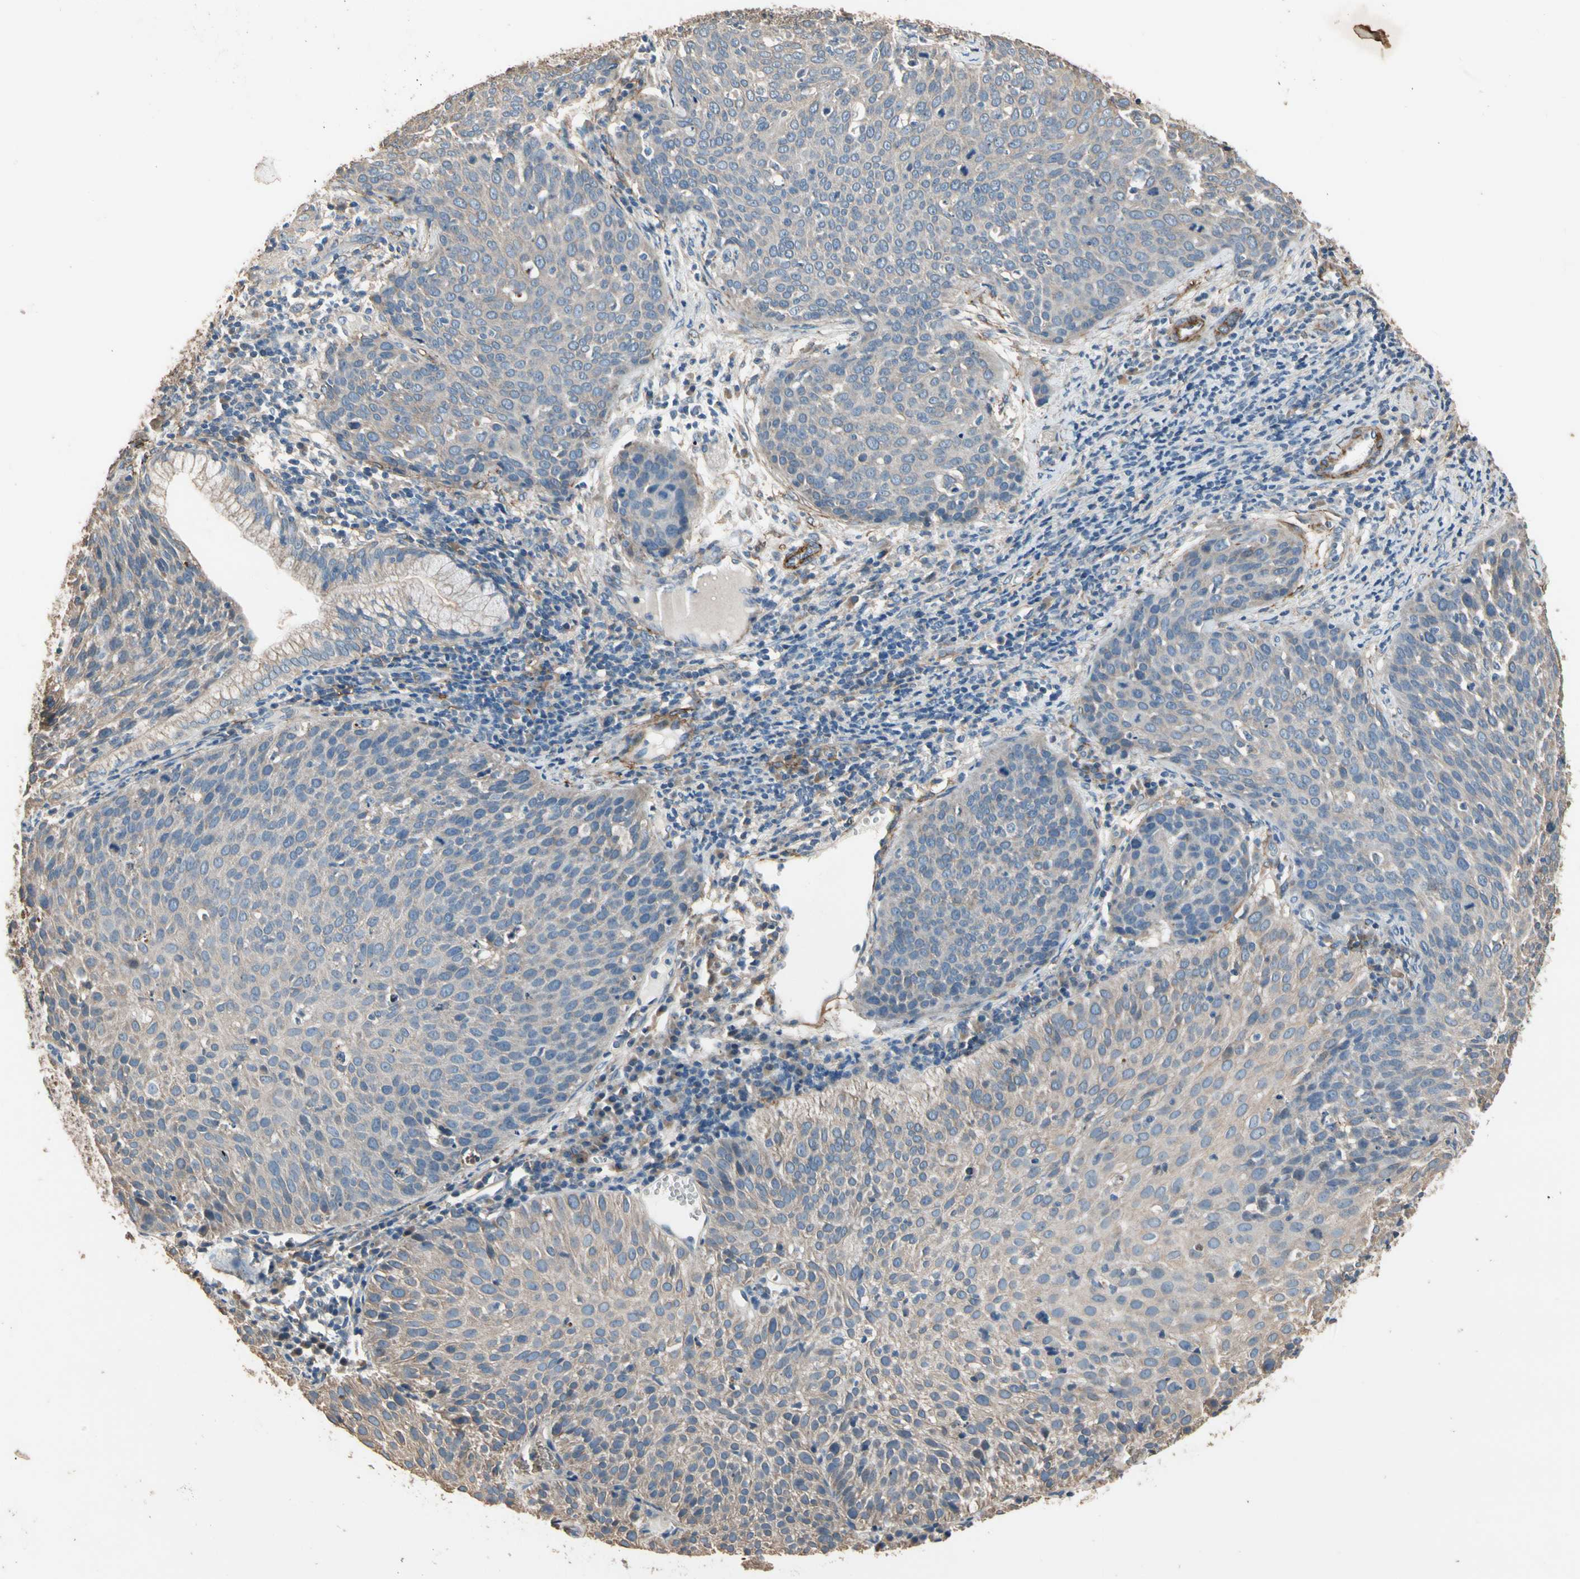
{"staining": {"intensity": "weak", "quantity": ">75%", "location": "cytoplasmic/membranous"}, "tissue": "cervical cancer", "cell_type": "Tumor cells", "image_type": "cancer", "snomed": [{"axis": "morphology", "description": "Squamous cell carcinoma, NOS"}, {"axis": "topography", "description": "Cervix"}], "caption": "Human cervical cancer stained with a brown dye displays weak cytoplasmic/membranous positive positivity in approximately >75% of tumor cells.", "gene": "SUSD2", "patient": {"sex": "female", "age": 38}}